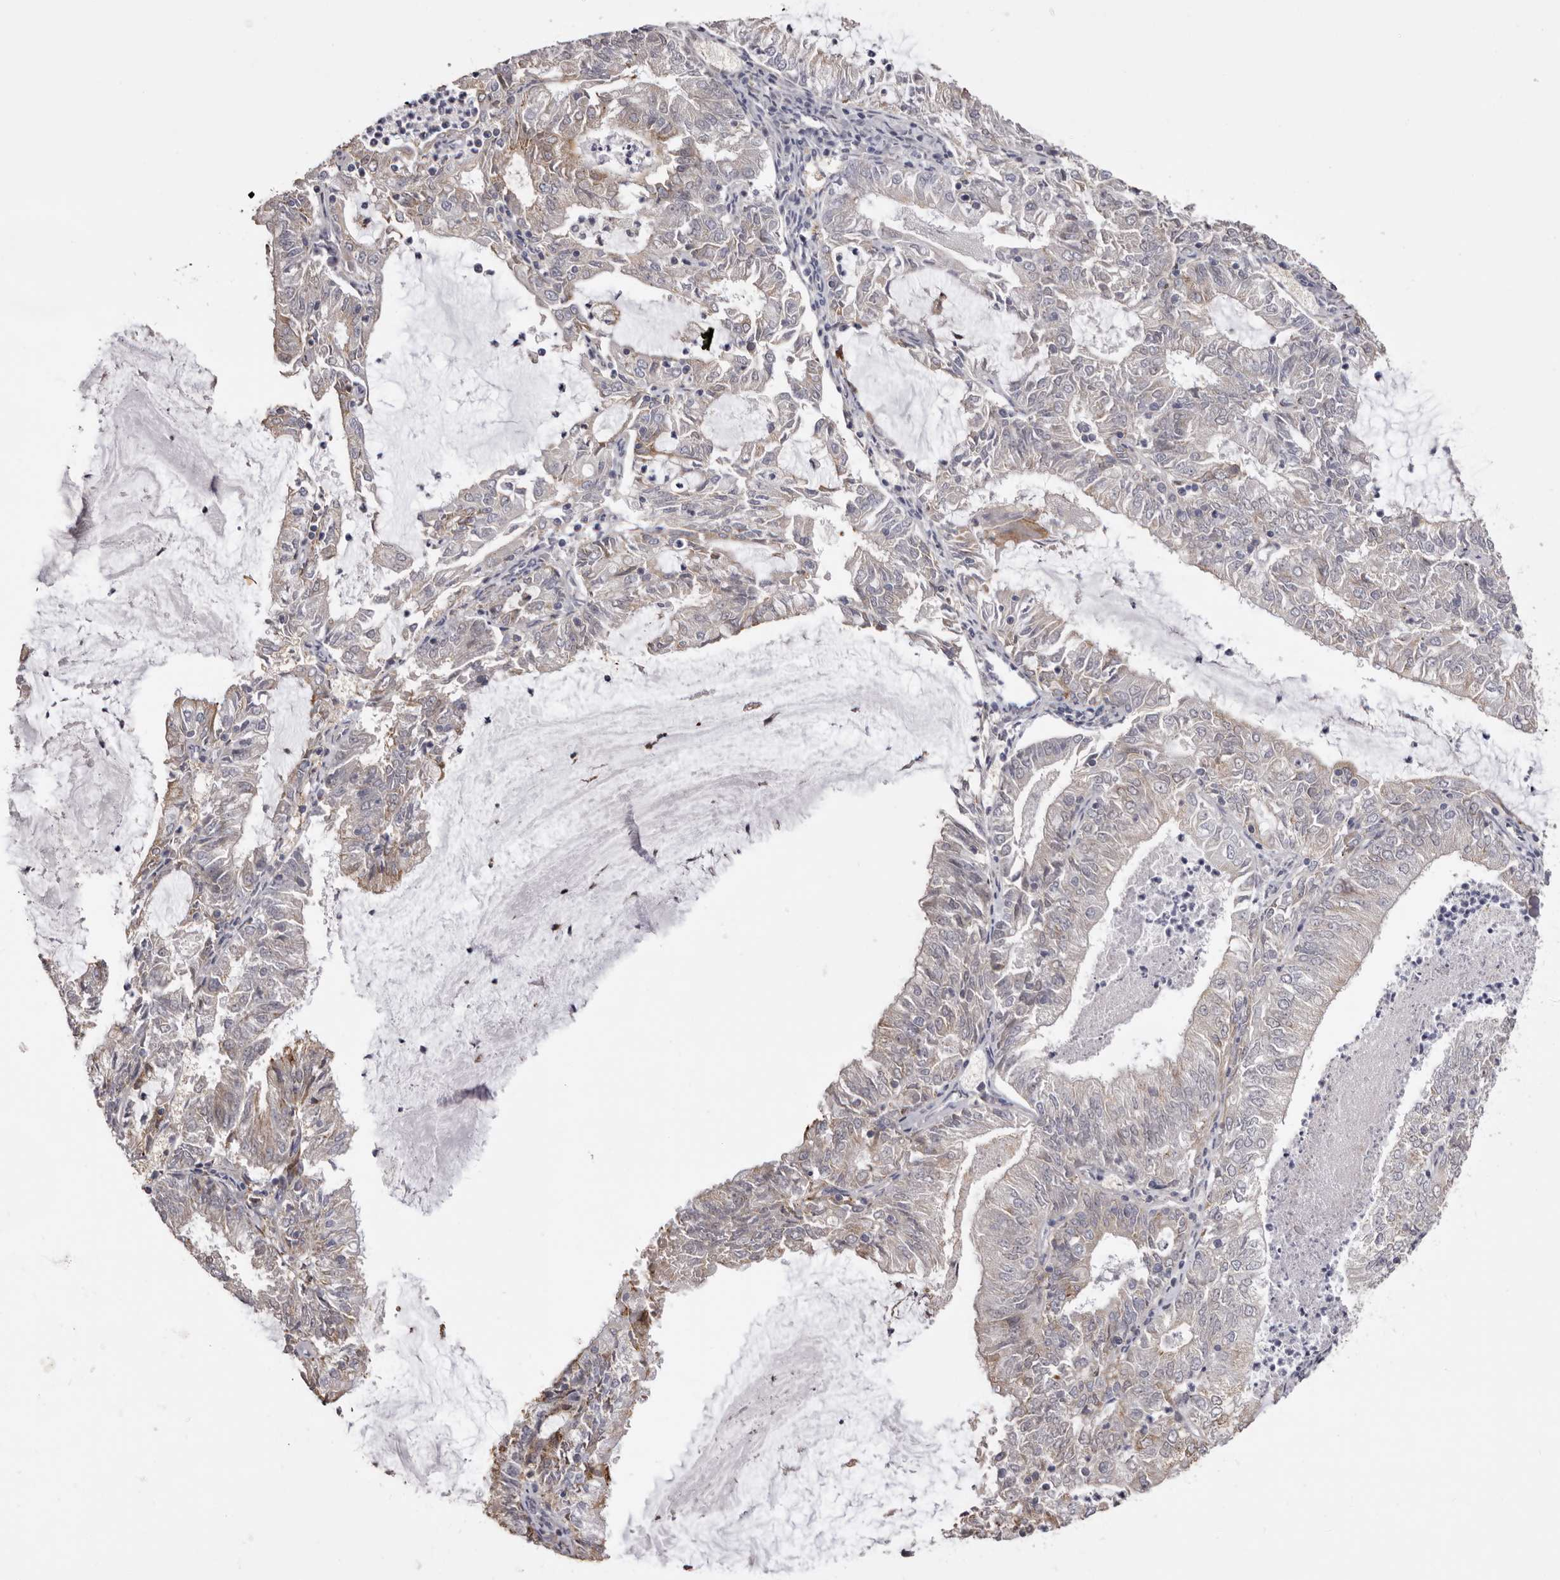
{"staining": {"intensity": "weak", "quantity": "<25%", "location": "cytoplasmic/membranous"}, "tissue": "endometrial cancer", "cell_type": "Tumor cells", "image_type": "cancer", "snomed": [{"axis": "morphology", "description": "Adenocarcinoma, NOS"}, {"axis": "topography", "description": "Endometrium"}], "caption": "DAB (3,3'-diaminobenzidine) immunohistochemical staining of adenocarcinoma (endometrial) displays no significant positivity in tumor cells.", "gene": "PIGX", "patient": {"sex": "female", "age": 57}}